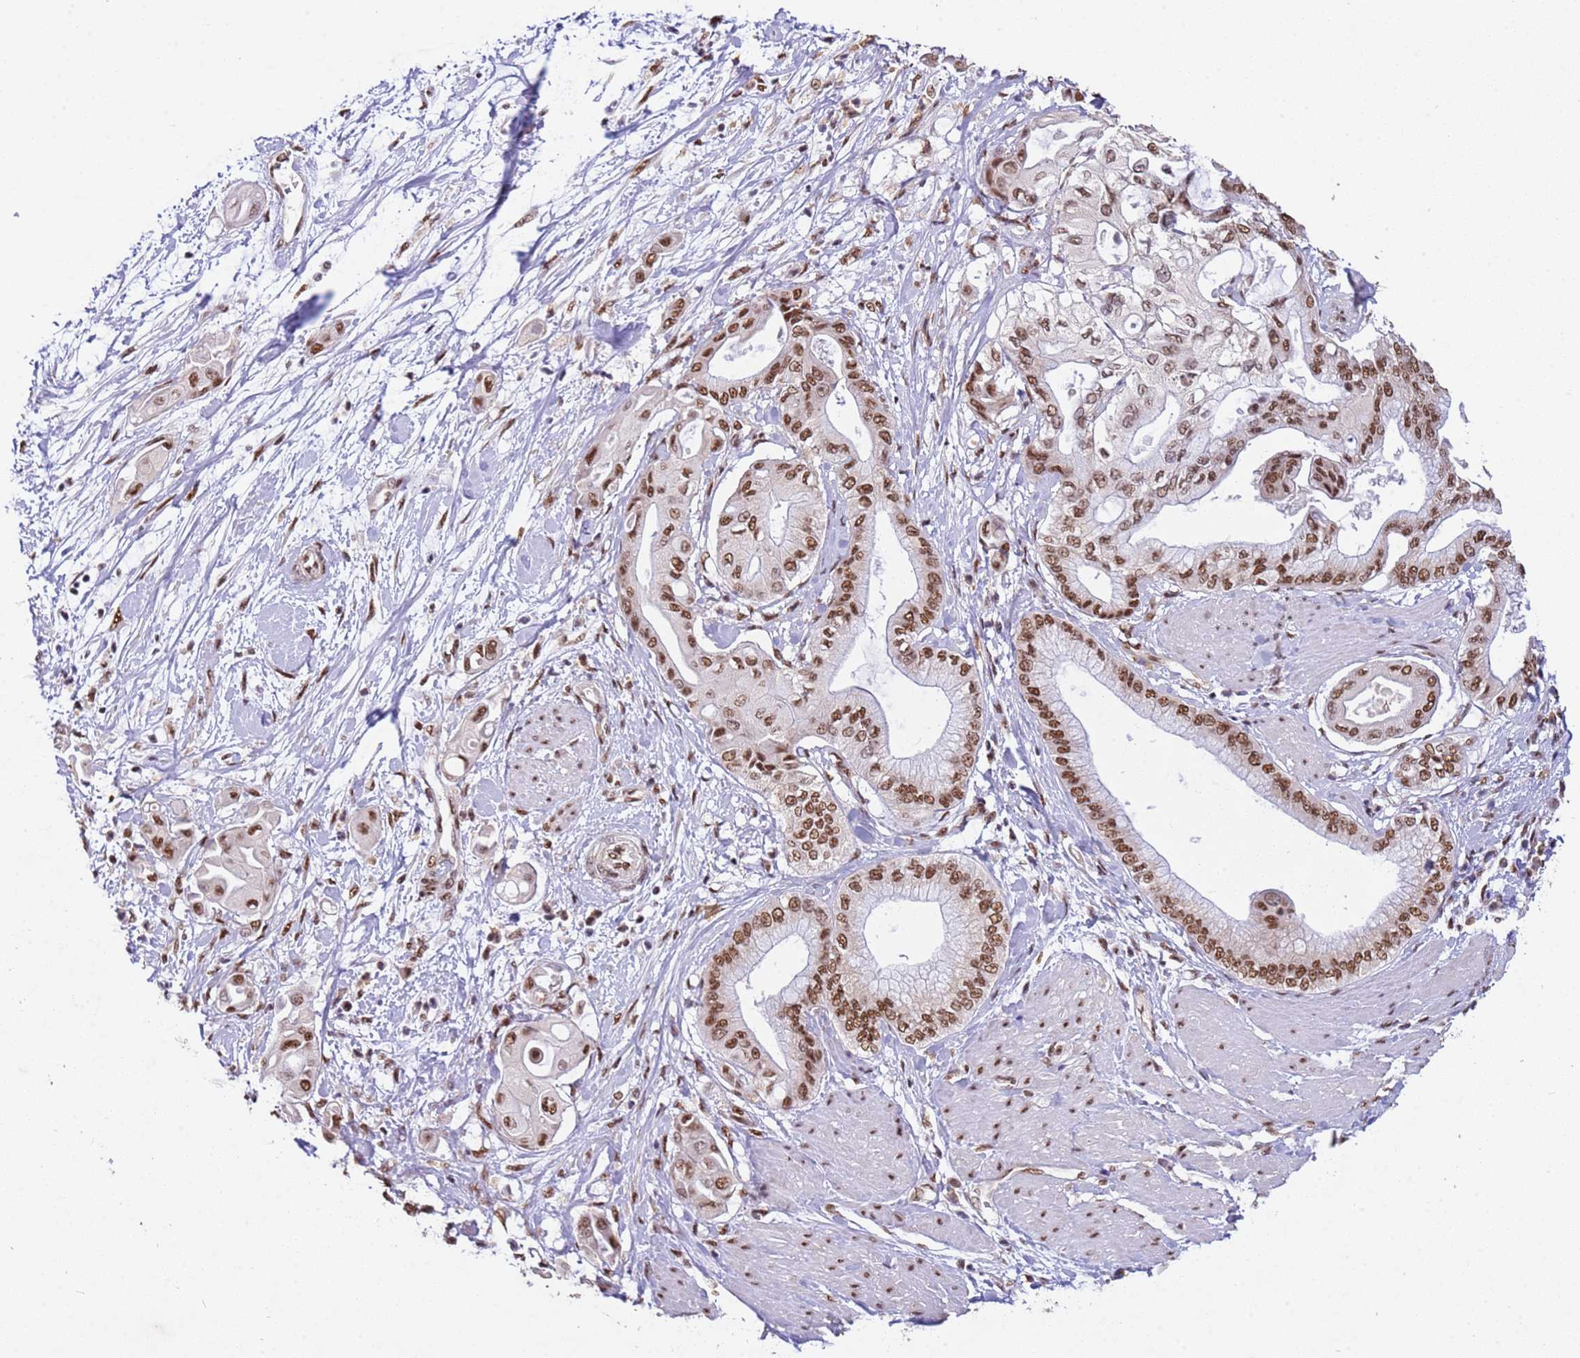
{"staining": {"intensity": "moderate", "quantity": ">75%", "location": "nuclear"}, "tissue": "pancreatic cancer", "cell_type": "Tumor cells", "image_type": "cancer", "snomed": [{"axis": "morphology", "description": "Adenocarcinoma, NOS"}, {"axis": "morphology", "description": "Adenocarcinoma, metastatic, NOS"}, {"axis": "topography", "description": "Lymph node"}, {"axis": "topography", "description": "Pancreas"}, {"axis": "topography", "description": "Duodenum"}], "caption": "A micrograph of pancreatic cancer stained for a protein reveals moderate nuclear brown staining in tumor cells.", "gene": "ESF1", "patient": {"sex": "female", "age": 64}}